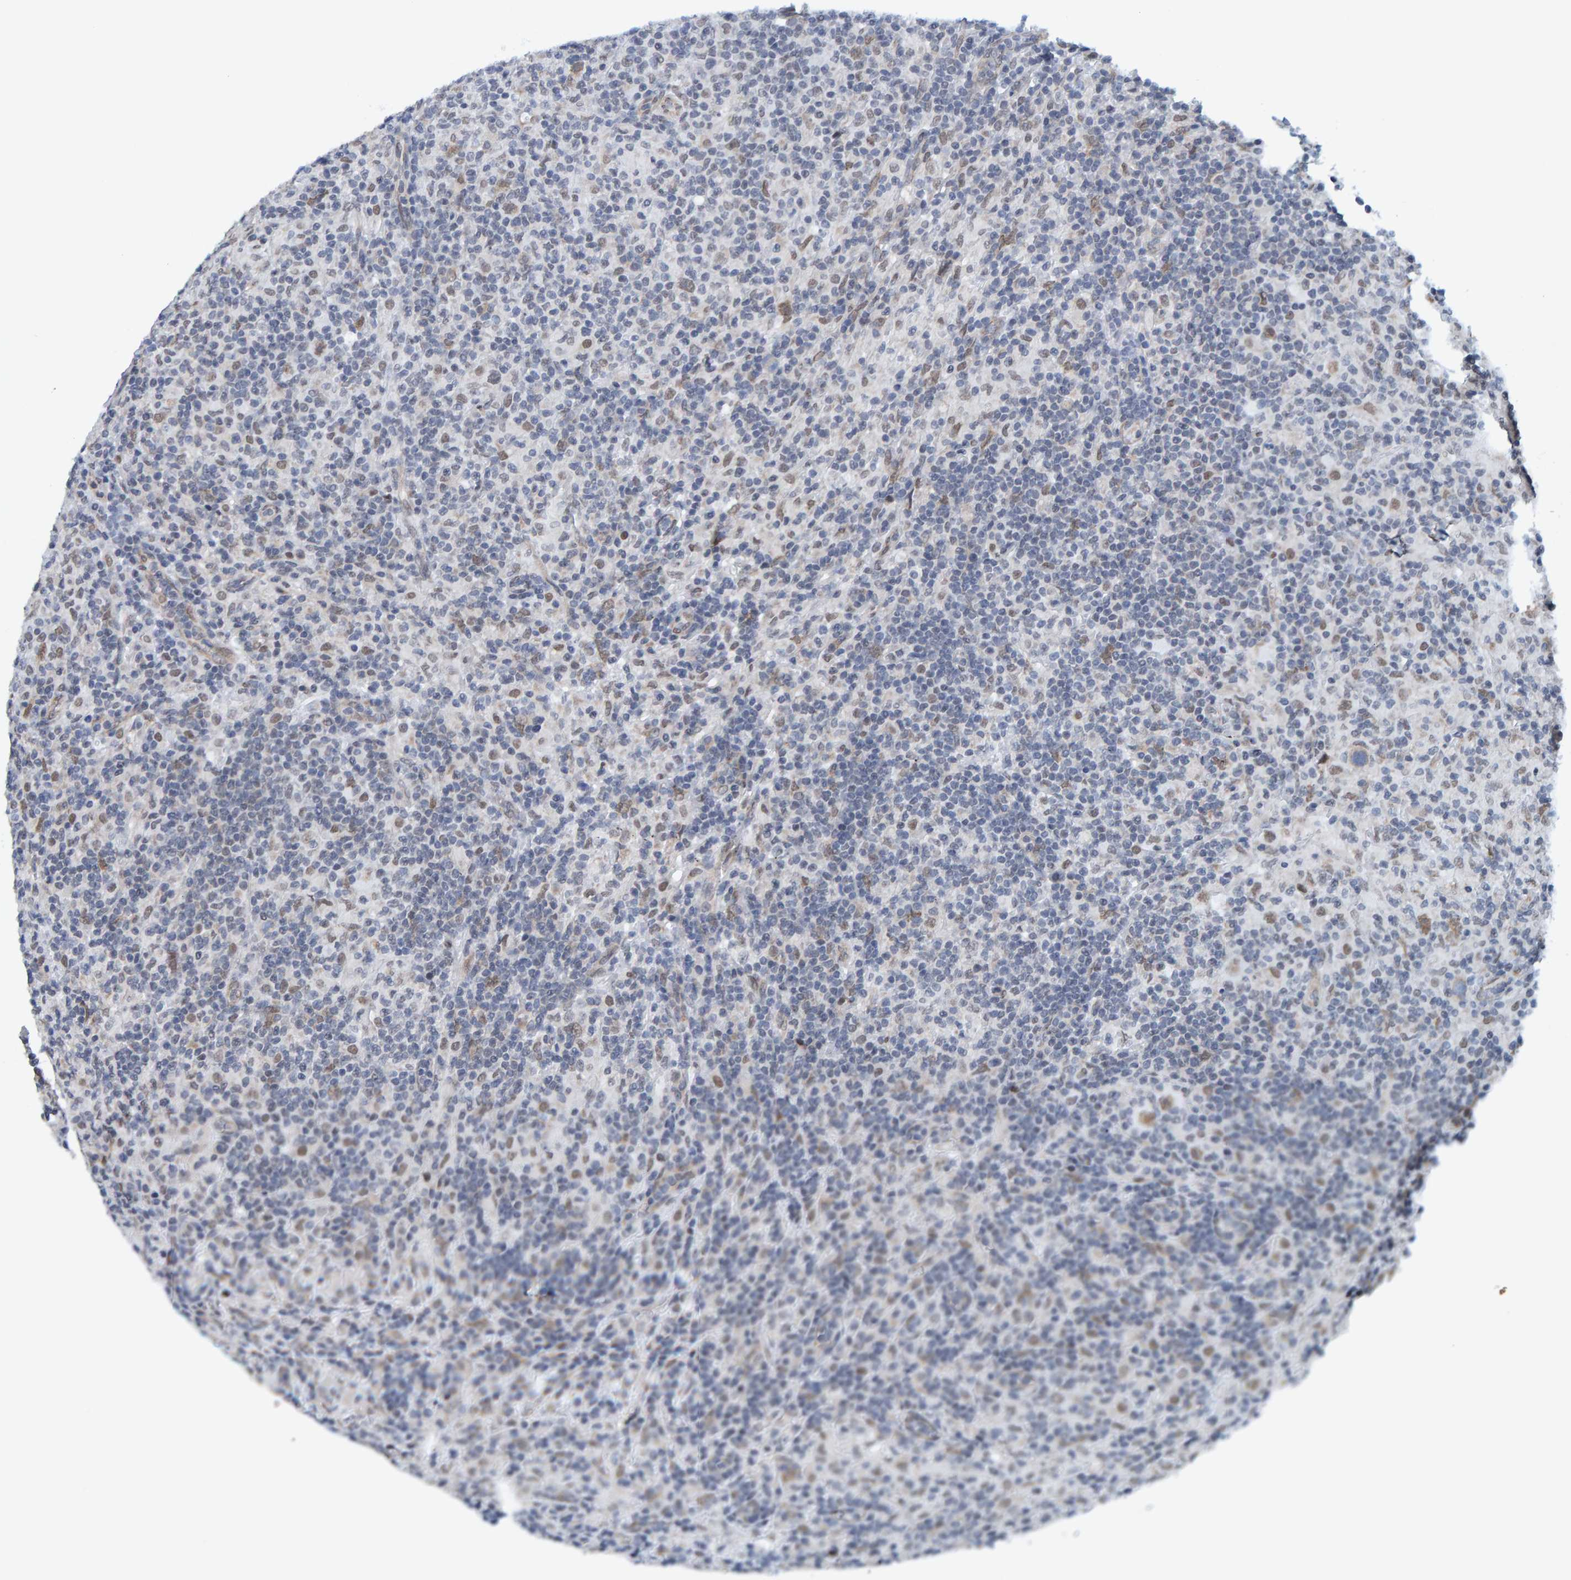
{"staining": {"intensity": "moderate", "quantity": "25%-75%", "location": "nuclear"}, "tissue": "lymphoma", "cell_type": "Tumor cells", "image_type": "cancer", "snomed": [{"axis": "morphology", "description": "Hodgkin's disease, NOS"}, {"axis": "topography", "description": "Lymph node"}], "caption": "This photomicrograph shows IHC staining of lymphoma, with medium moderate nuclear expression in approximately 25%-75% of tumor cells.", "gene": "SCRN2", "patient": {"sex": "male", "age": 70}}